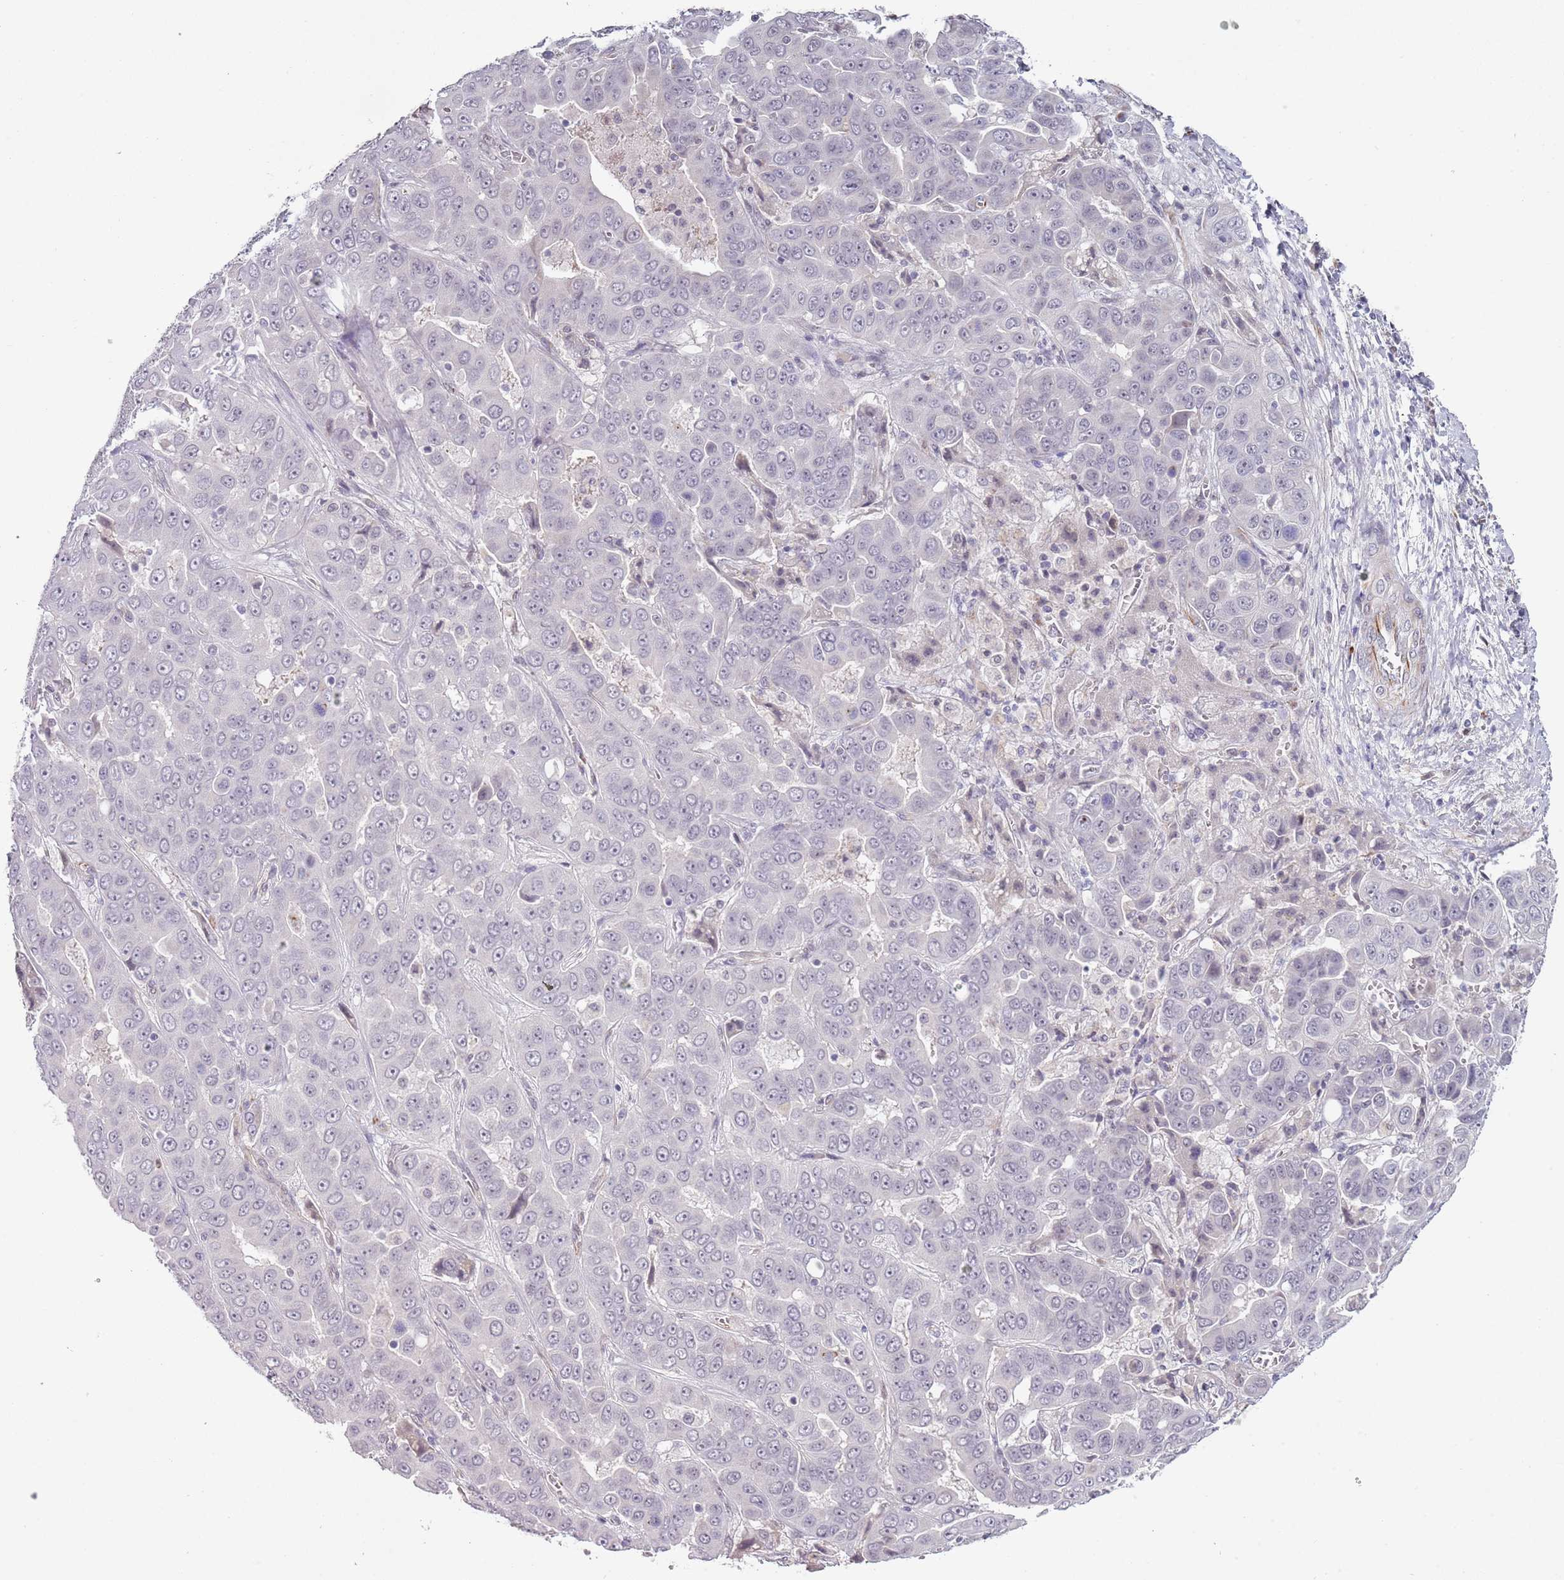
{"staining": {"intensity": "negative", "quantity": "none", "location": "none"}, "tissue": "liver cancer", "cell_type": "Tumor cells", "image_type": "cancer", "snomed": [{"axis": "morphology", "description": "Cholangiocarcinoma"}, {"axis": "topography", "description": "Liver"}], "caption": "This histopathology image is of liver cancer stained with immunohistochemistry (IHC) to label a protein in brown with the nuclei are counter-stained blue. There is no staining in tumor cells.", "gene": "NBPF3", "patient": {"sex": "female", "age": 52}}